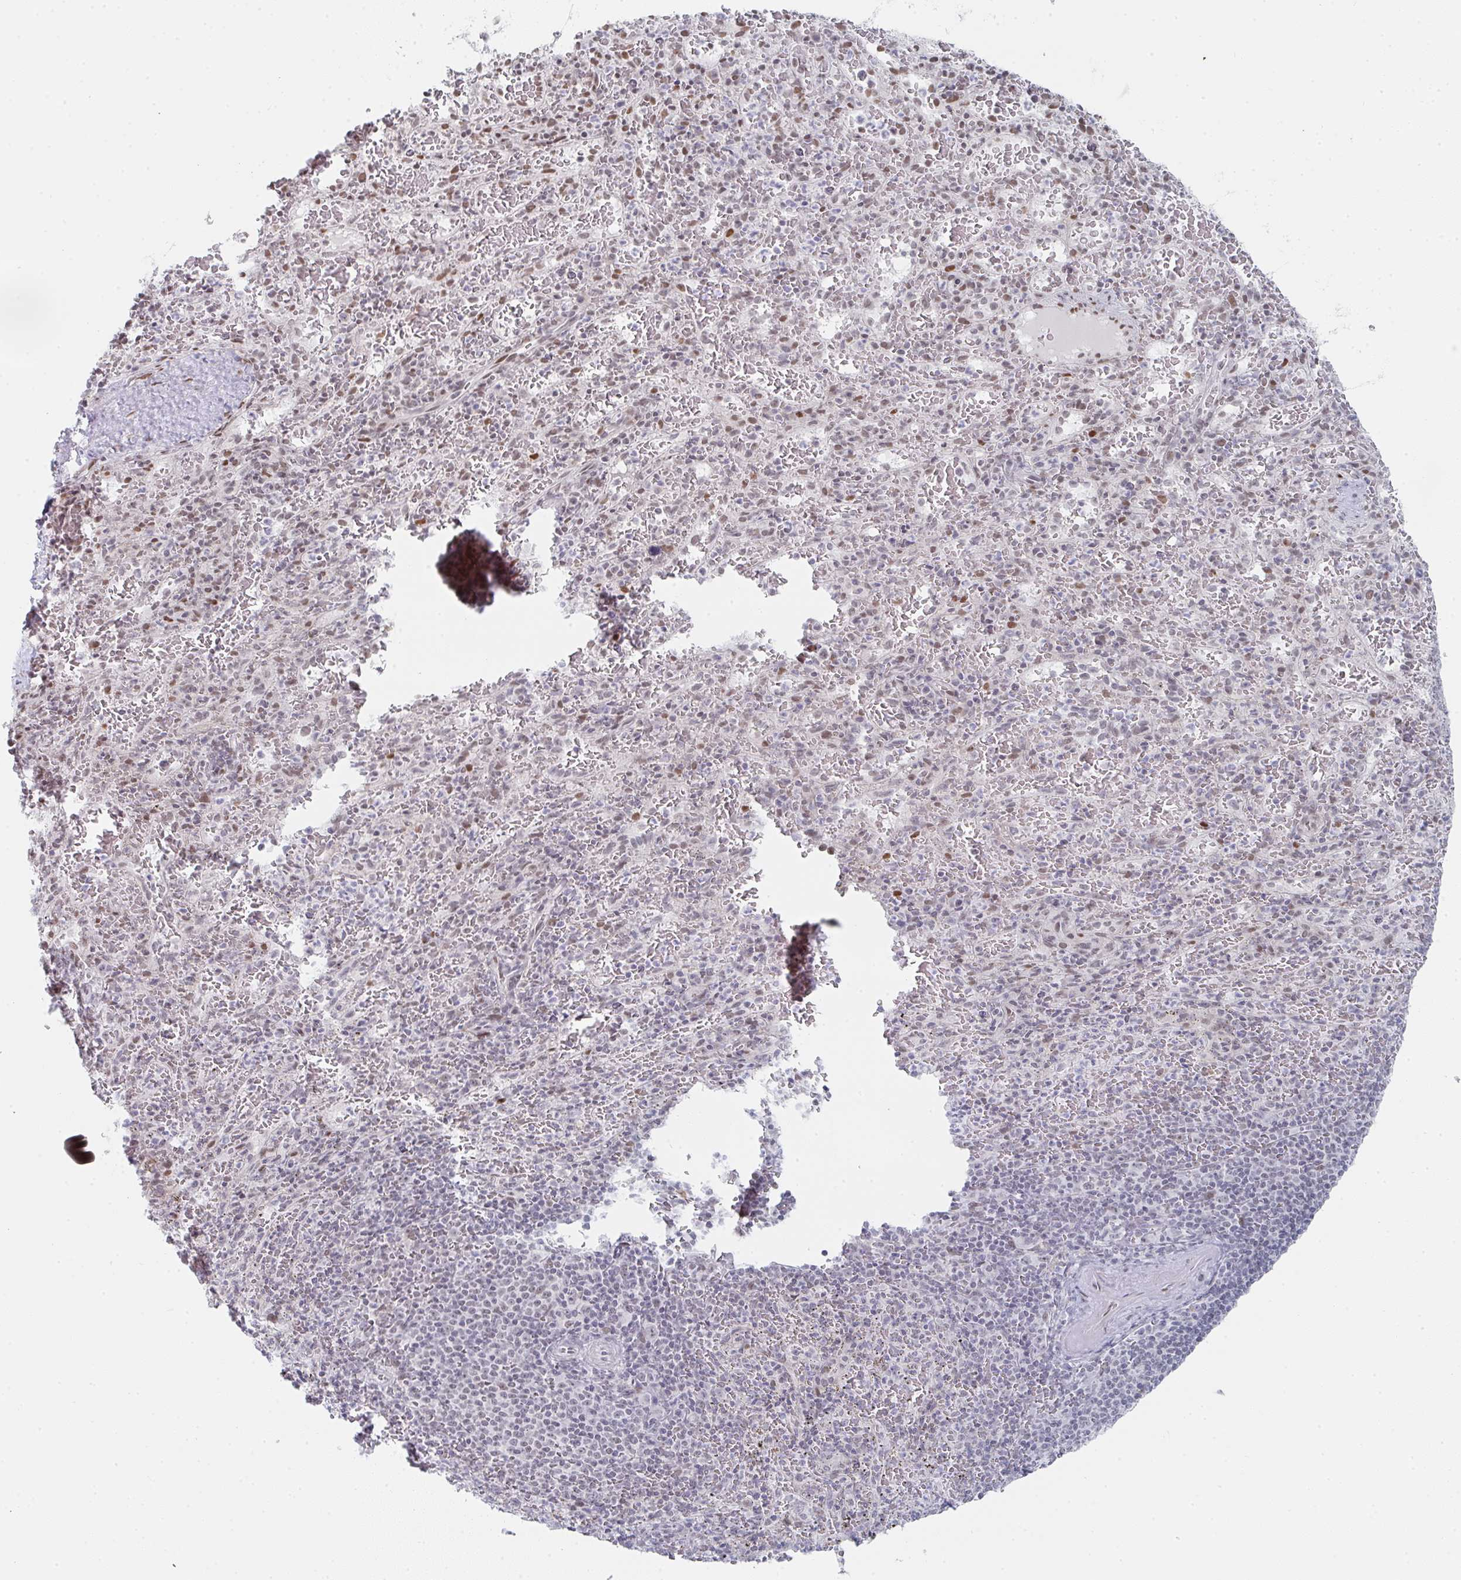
{"staining": {"intensity": "negative", "quantity": "none", "location": "none"}, "tissue": "spleen", "cell_type": "Cells in red pulp", "image_type": "normal", "snomed": [{"axis": "morphology", "description": "Normal tissue, NOS"}, {"axis": "topography", "description": "Spleen"}], "caption": "Human spleen stained for a protein using immunohistochemistry displays no expression in cells in red pulp.", "gene": "POU2AF2", "patient": {"sex": "male", "age": 57}}